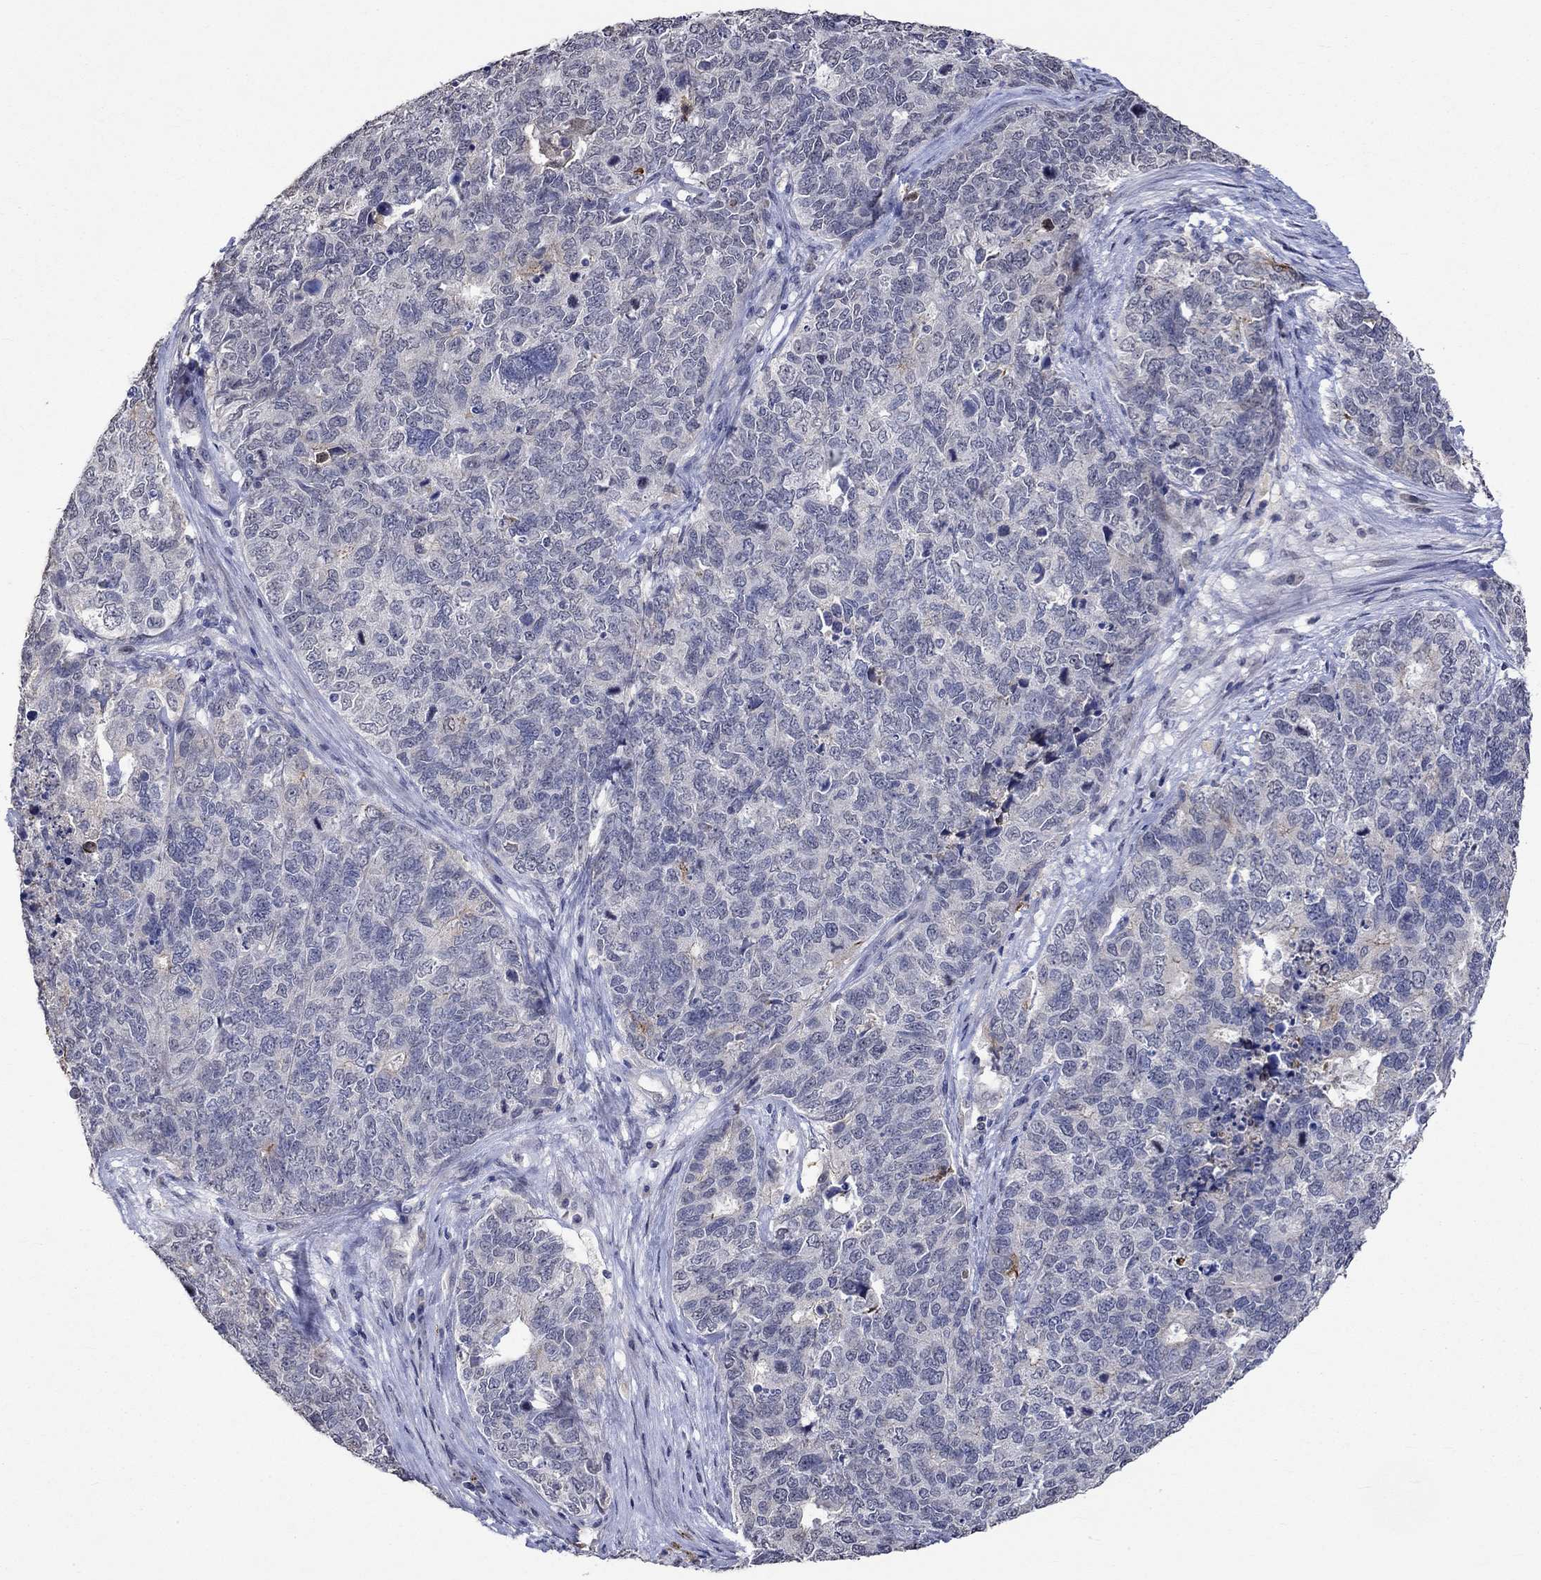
{"staining": {"intensity": "negative", "quantity": "none", "location": "none"}, "tissue": "cervical cancer", "cell_type": "Tumor cells", "image_type": "cancer", "snomed": [{"axis": "morphology", "description": "Squamous cell carcinoma, NOS"}, {"axis": "topography", "description": "Cervix"}], "caption": "DAB (3,3'-diaminobenzidine) immunohistochemical staining of squamous cell carcinoma (cervical) demonstrates no significant expression in tumor cells.", "gene": "DDX3Y", "patient": {"sex": "female", "age": 63}}